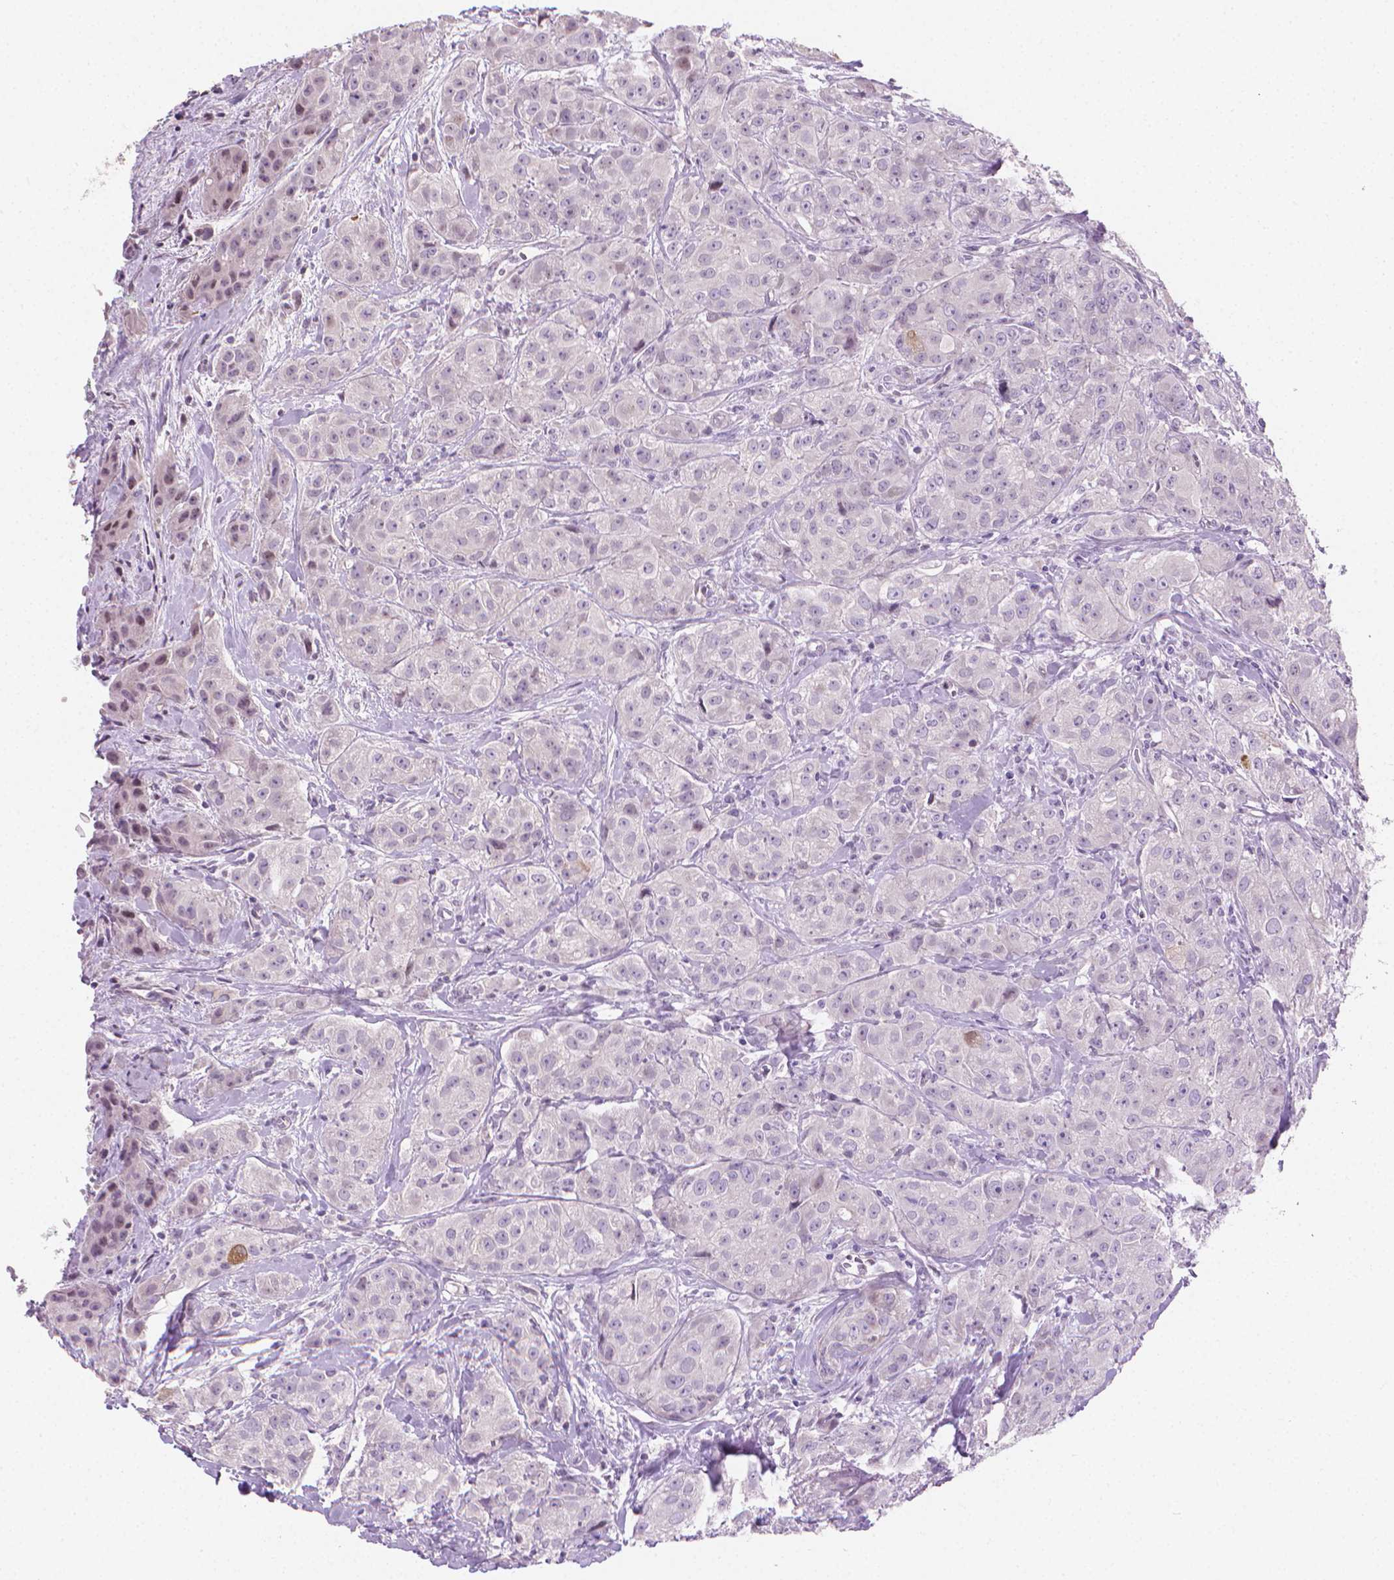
{"staining": {"intensity": "negative", "quantity": "none", "location": "none"}, "tissue": "breast cancer", "cell_type": "Tumor cells", "image_type": "cancer", "snomed": [{"axis": "morphology", "description": "Duct carcinoma"}, {"axis": "topography", "description": "Breast"}], "caption": "An IHC photomicrograph of breast invasive ductal carcinoma is shown. There is no staining in tumor cells of breast invasive ductal carcinoma.", "gene": "CLXN", "patient": {"sex": "female", "age": 43}}